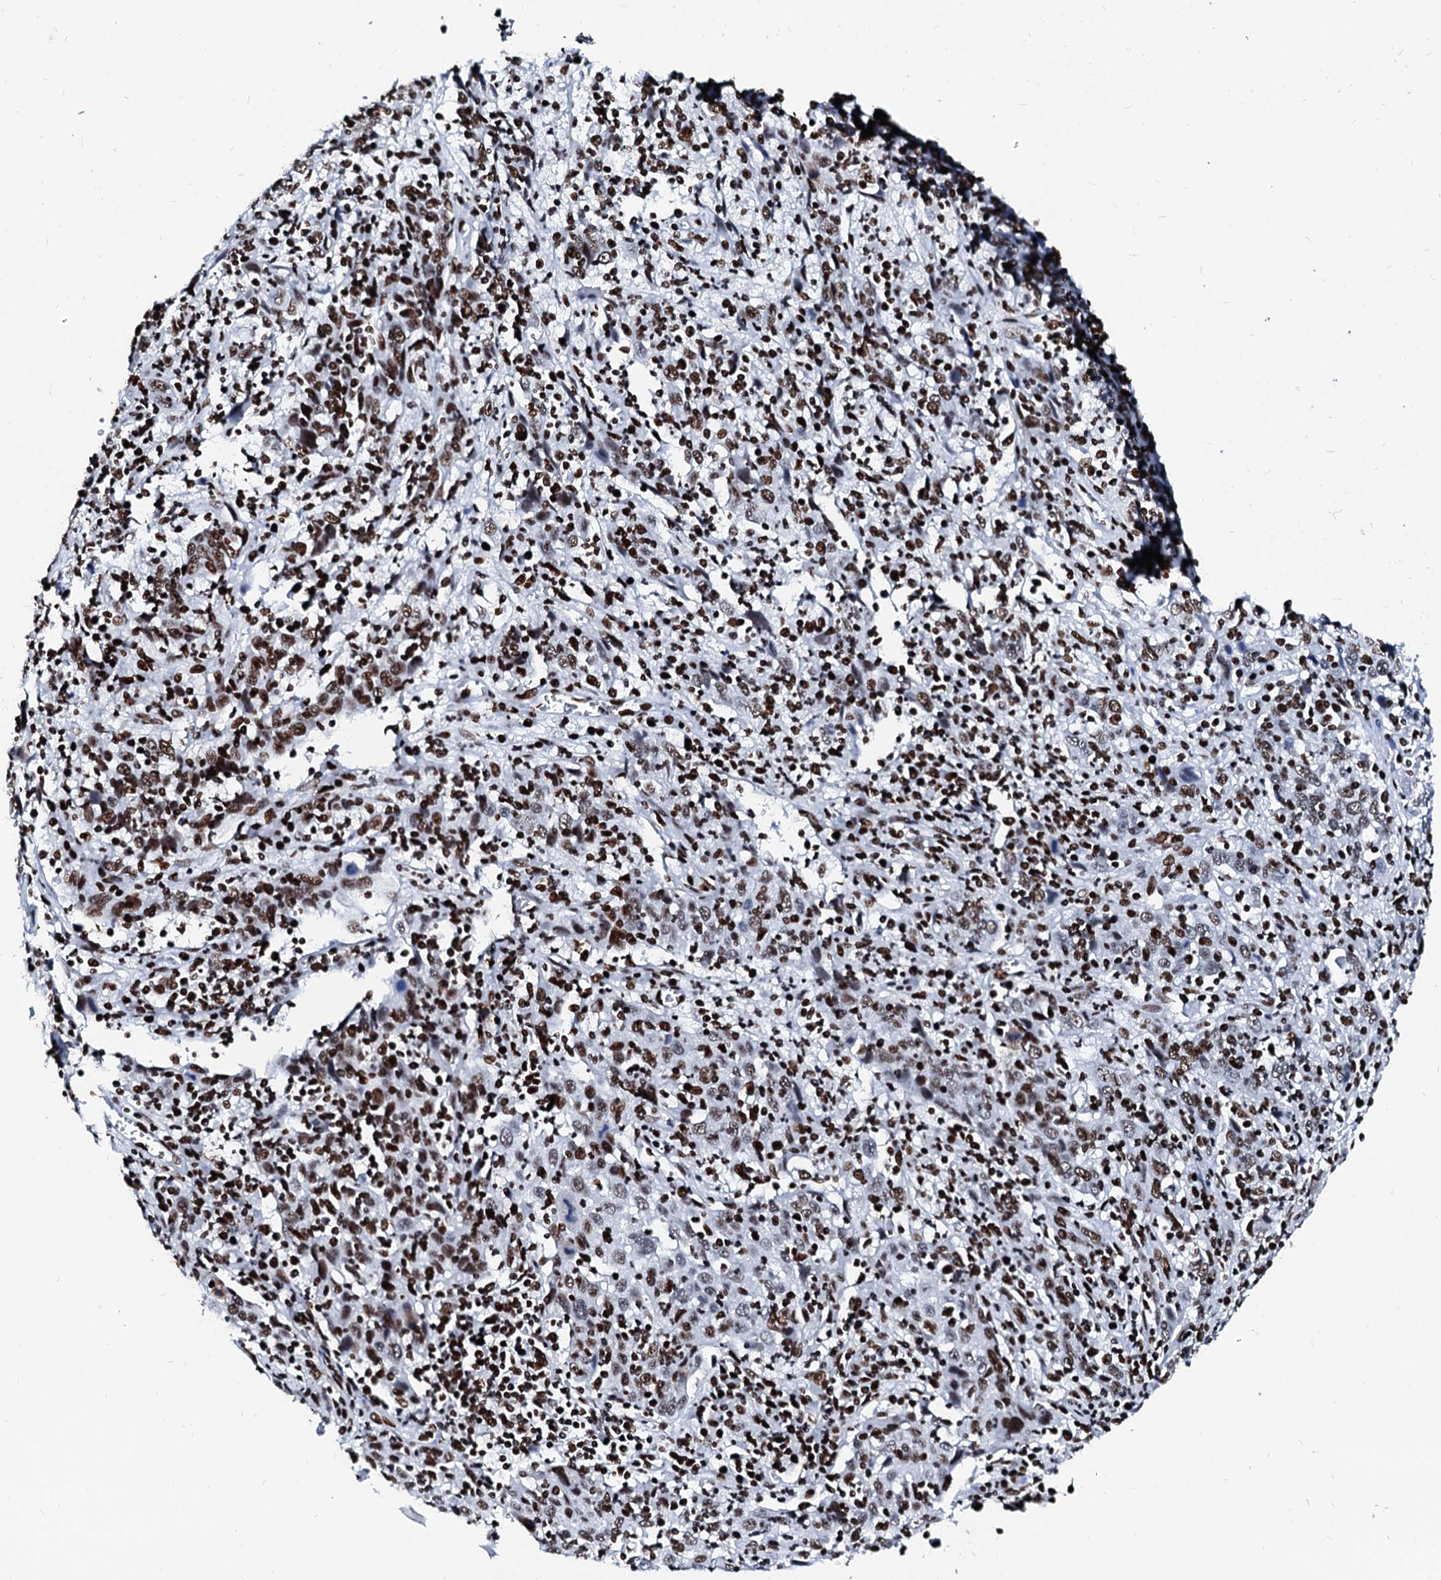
{"staining": {"intensity": "moderate", "quantity": ">75%", "location": "nuclear"}, "tissue": "cervical cancer", "cell_type": "Tumor cells", "image_type": "cancer", "snomed": [{"axis": "morphology", "description": "Squamous cell carcinoma, NOS"}, {"axis": "topography", "description": "Cervix"}], "caption": "Cervical cancer (squamous cell carcinoma) tissue shows moderate nuclear positivity in about >75% of tumor cells, visualized by immunohistochemistry.", "gene": "RALY", "patient": {"sex": "female", "age": 46}}